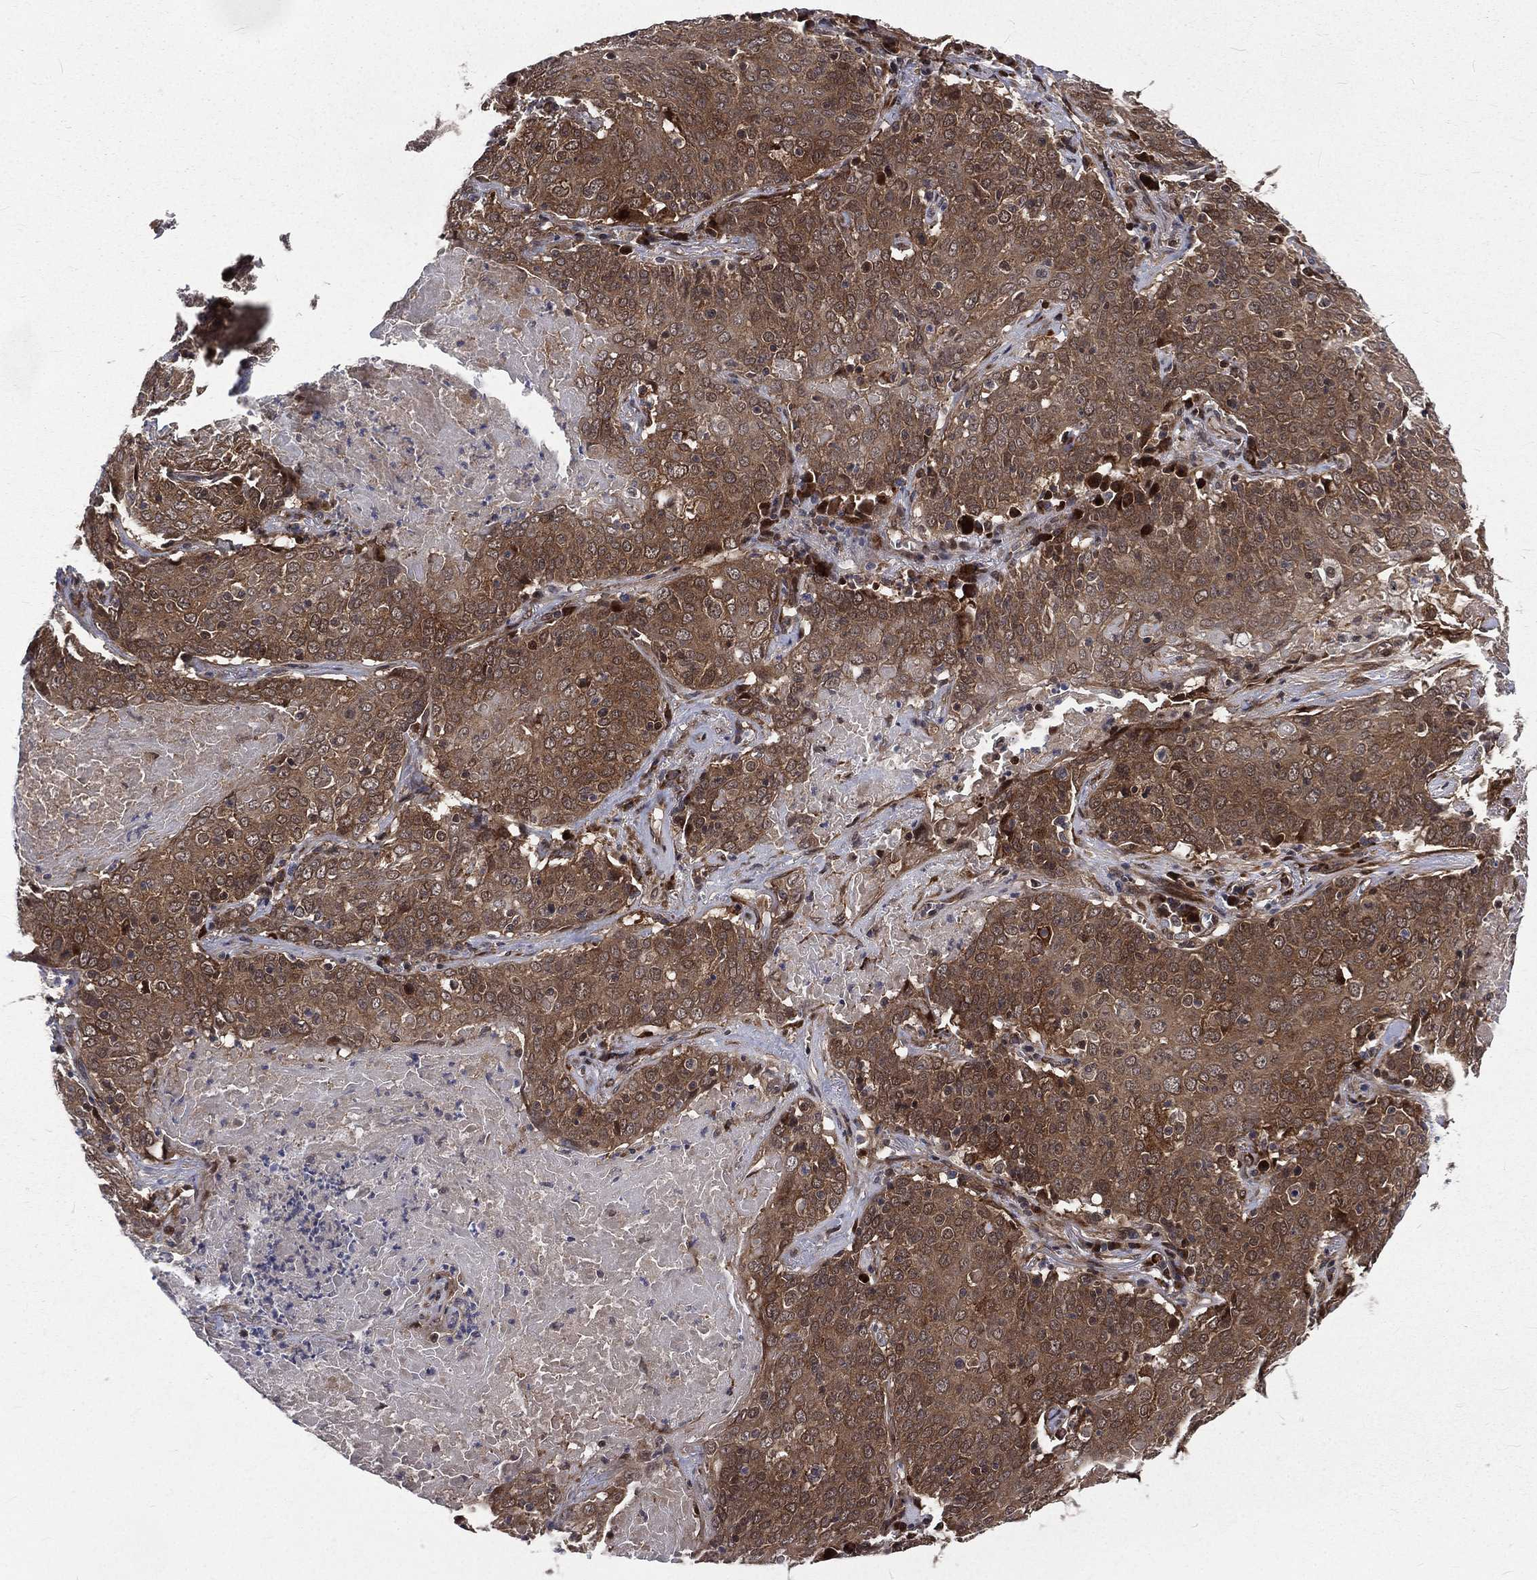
{"staining": {"intensity": "moderate", "quantity": ">75%", "location": "cytoplasmic/membranous"}, "tissue": "lung cancer", "cell_type": "Tumor cells", "image_type": "cancer", "snomed": [{"axis": "morphology", "description": "Squamous cell carcinoma, NOS"}, {"axis": "topography", "description": "Lung"}], "caption": "DAB immunohistochemical staining of human lung squamous cell carcinoma exhibits moderate cytoplasmic/membranous protein expression in about >75% of tumor cells.", "gene": "ARL3", "patient": {"sex": "male", "age": 82}}